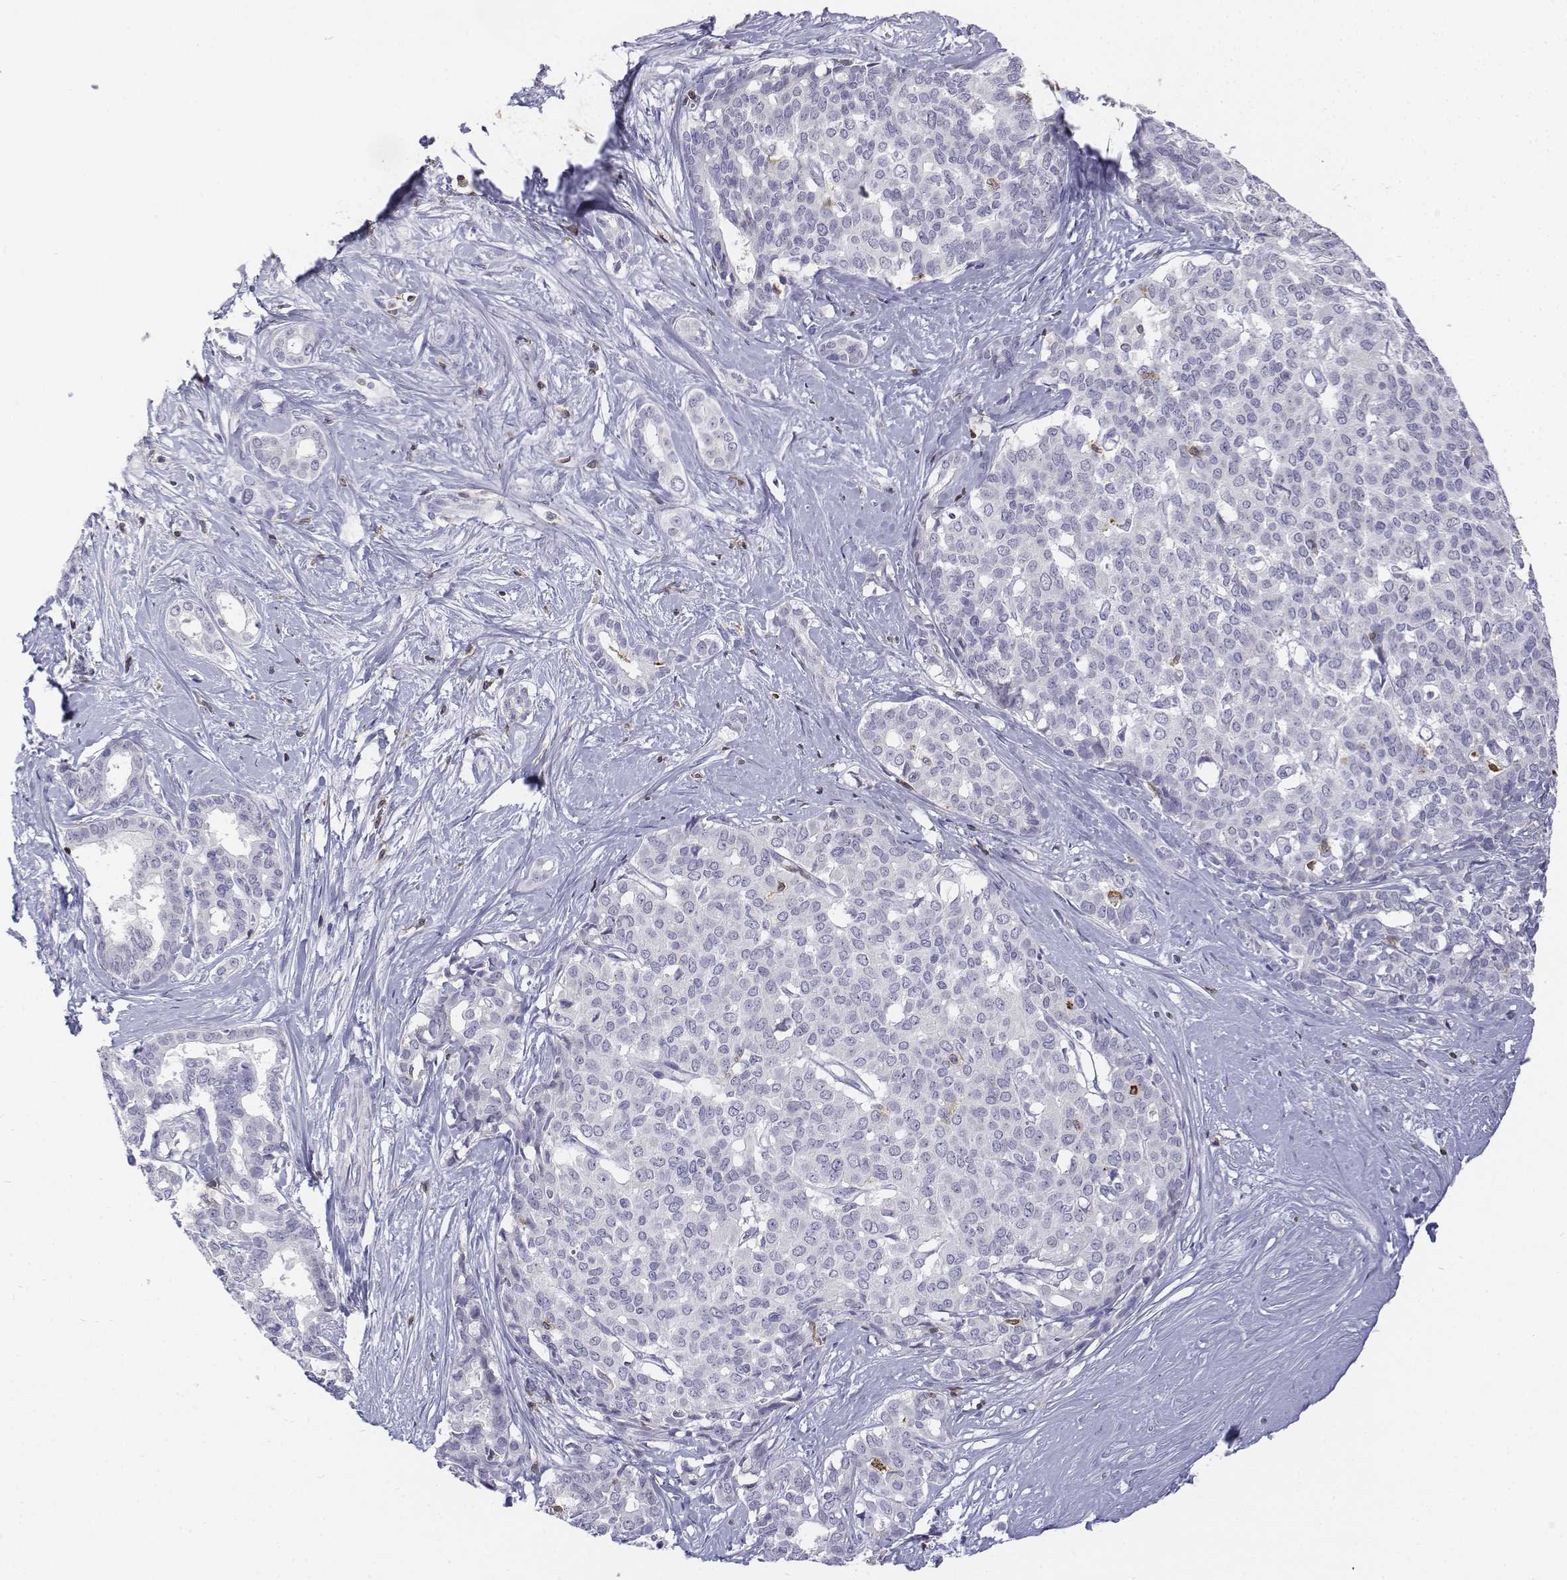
{"staining": {"intensity": "negative", "quantity": "none", "location": "none"}, "tissue": "liver cancer", "cell_type": "Tumor cells", "image_type": "cancer", "snomed": [{"axis": "morphology", "description": "Cholangiocarcinoma"}, {"axis": "topography", "description": "Liver"}], "caption": "This is an immunohistochemistry (IHC) histopathology image of liver cholangiocarcinoma. There is no staining in tumor cells.", "gene": "CD3E", "patient": {"sex": "female", "age": 47}}